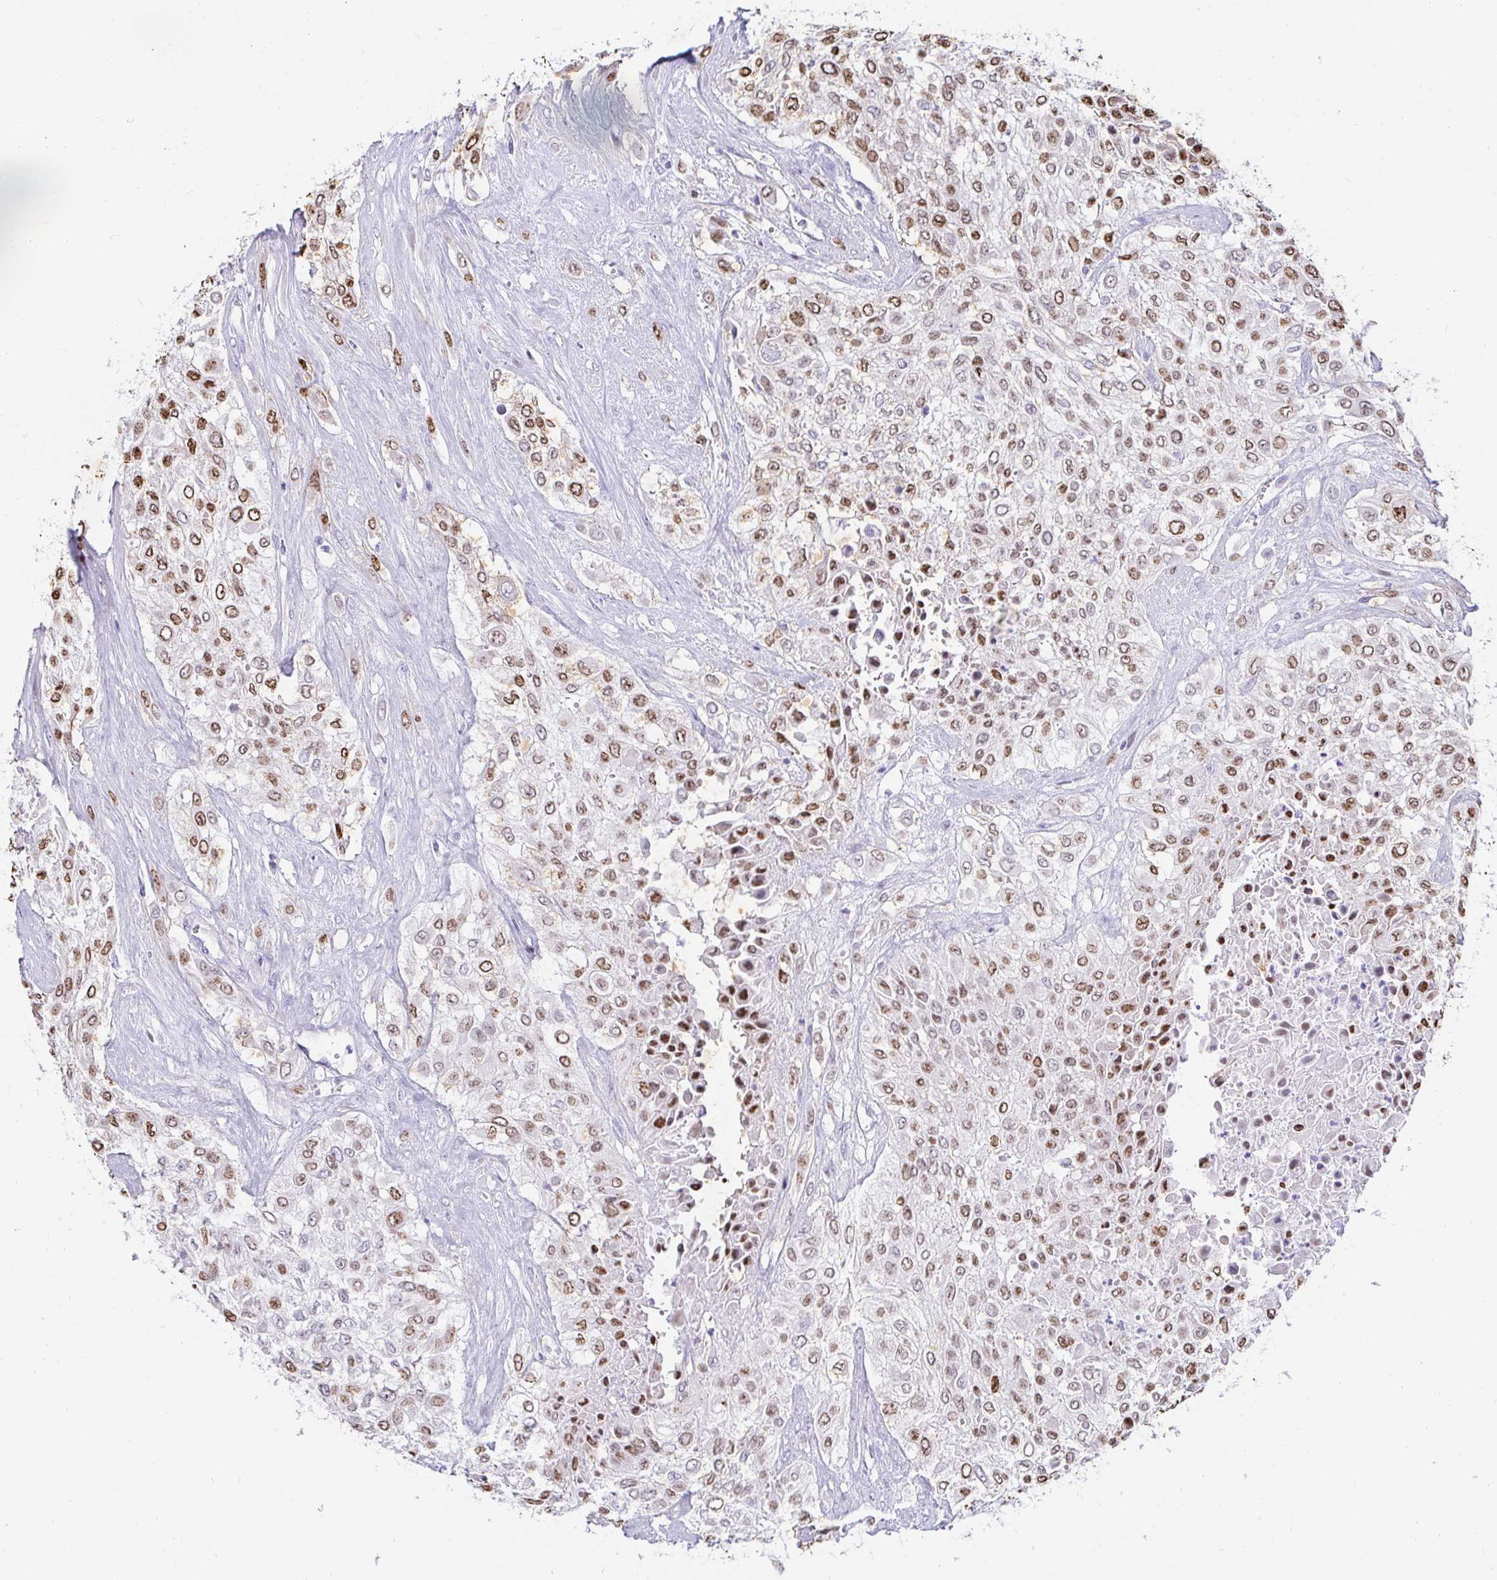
{"staining": {"intensity": "moderate", "quantity": ">75%", "location": "nuclear"}, "tissue": "urothelial cancer", "cell_type": "Tumor cells", "image_type": "cancer", "snomed": [{"axis": "morphology", "description": "Urothelial carcinoma, High grade"}, {"axis": "topography", "description": "Urinary bladder"}], "caption": "Approximately >75% of tumor cells in human urothelial cancer display moderate nuclear protein staining as visualized by brown immunohistochemical staining.", "gene": "CAPSL", "patient": {"sex": "male", "age": 57}}